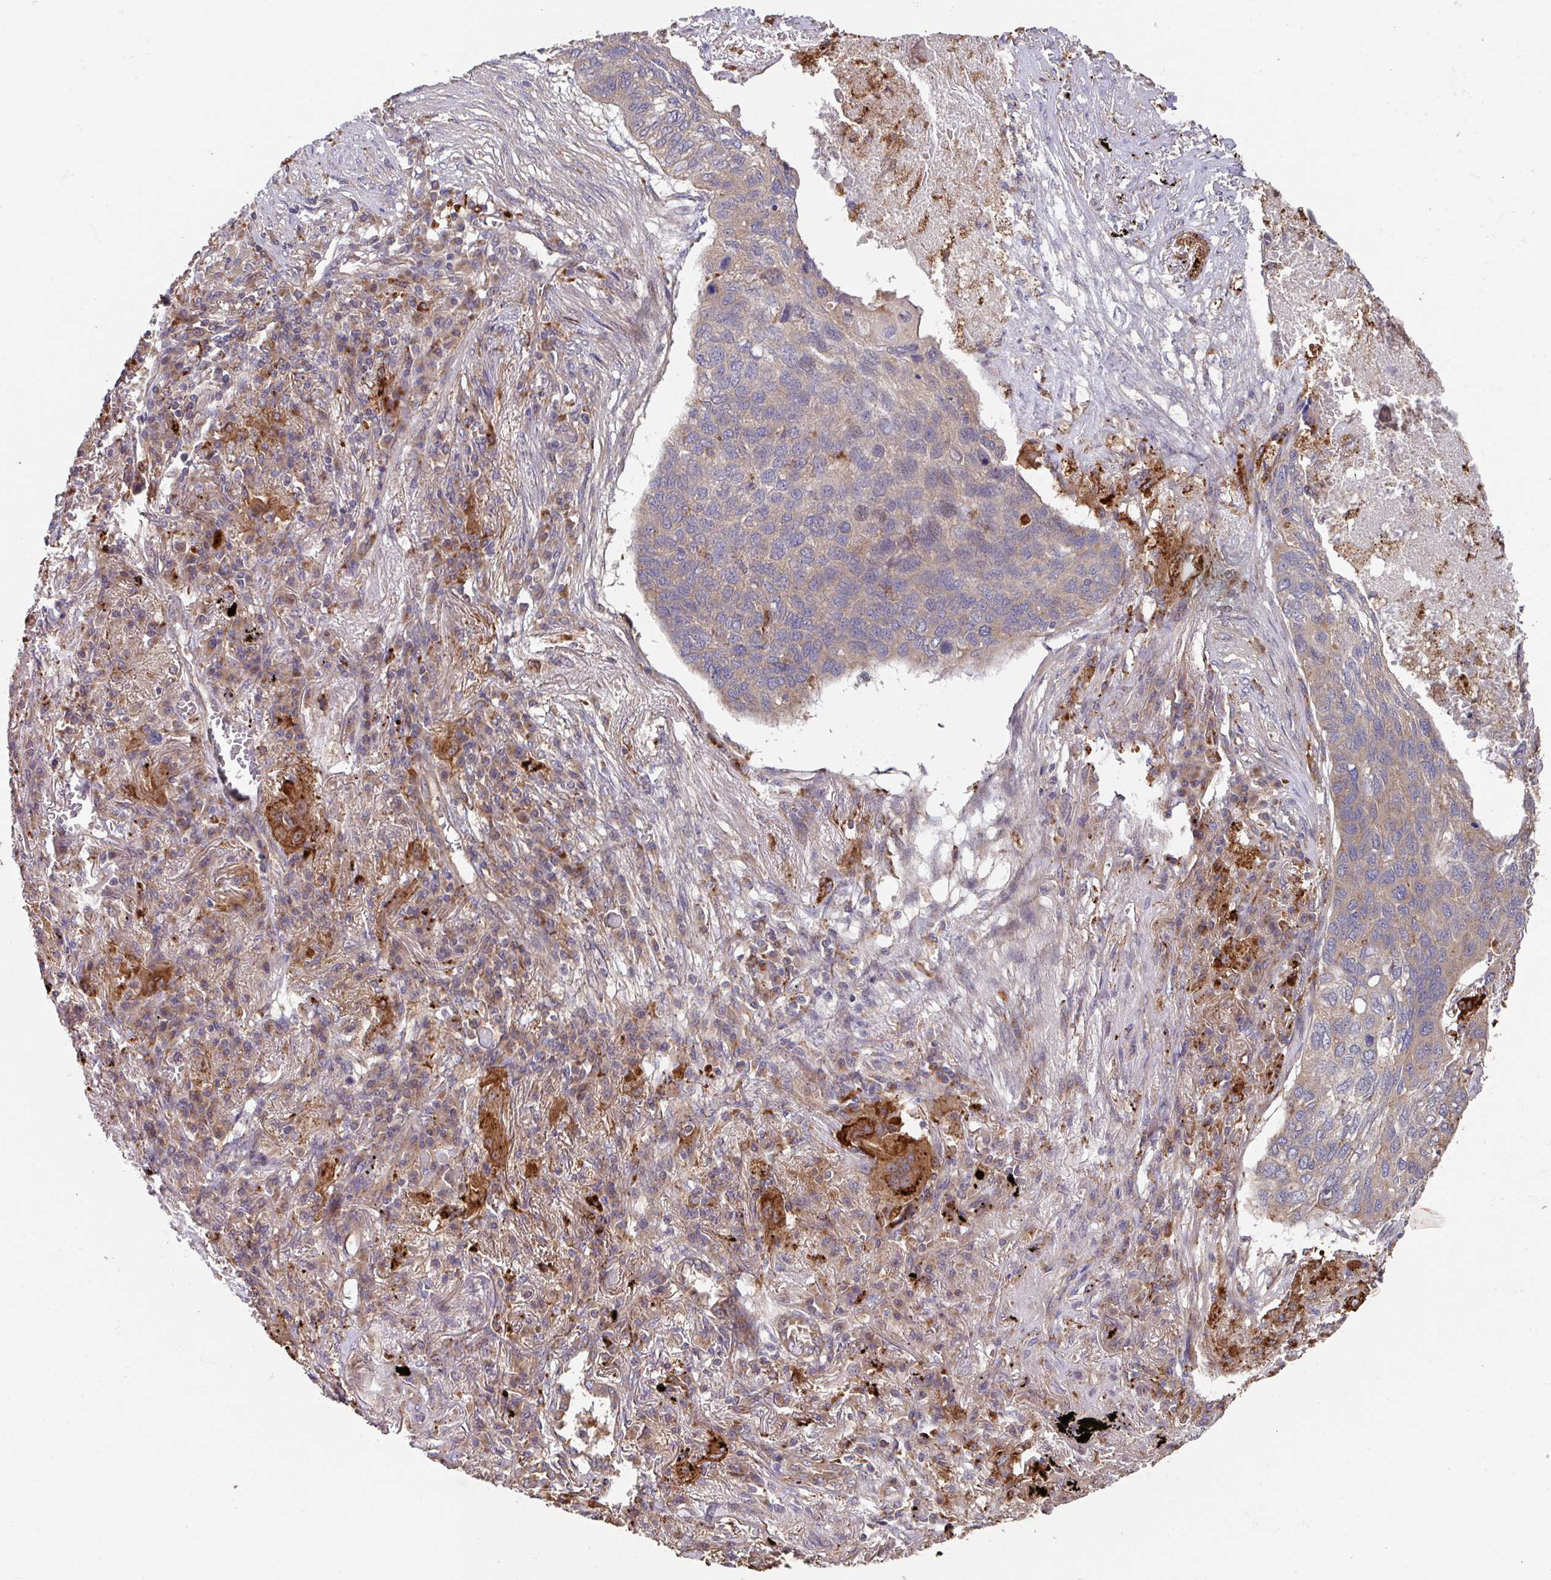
{"staining": {"intensity": "weak", "quantity": "25%-75%", "location": "cytoplasmic/membranous"}, "tissue": "lung cancer", "cell_type": "Tumor cells", "image_type": "cancer", "snomed": [{"axis": "morphology", "description": "Squamous cell carcinoma, NOS"}, {"axis": "topography", "description": "Lung"}], "caption": "Weak cytoplasmic/membranous expression is present in about 25%-75% of tumor cells in squamous cell carcinoma (lung).", "gene": "TRIM14", "patient": {"sex": "female", "age": 63}}